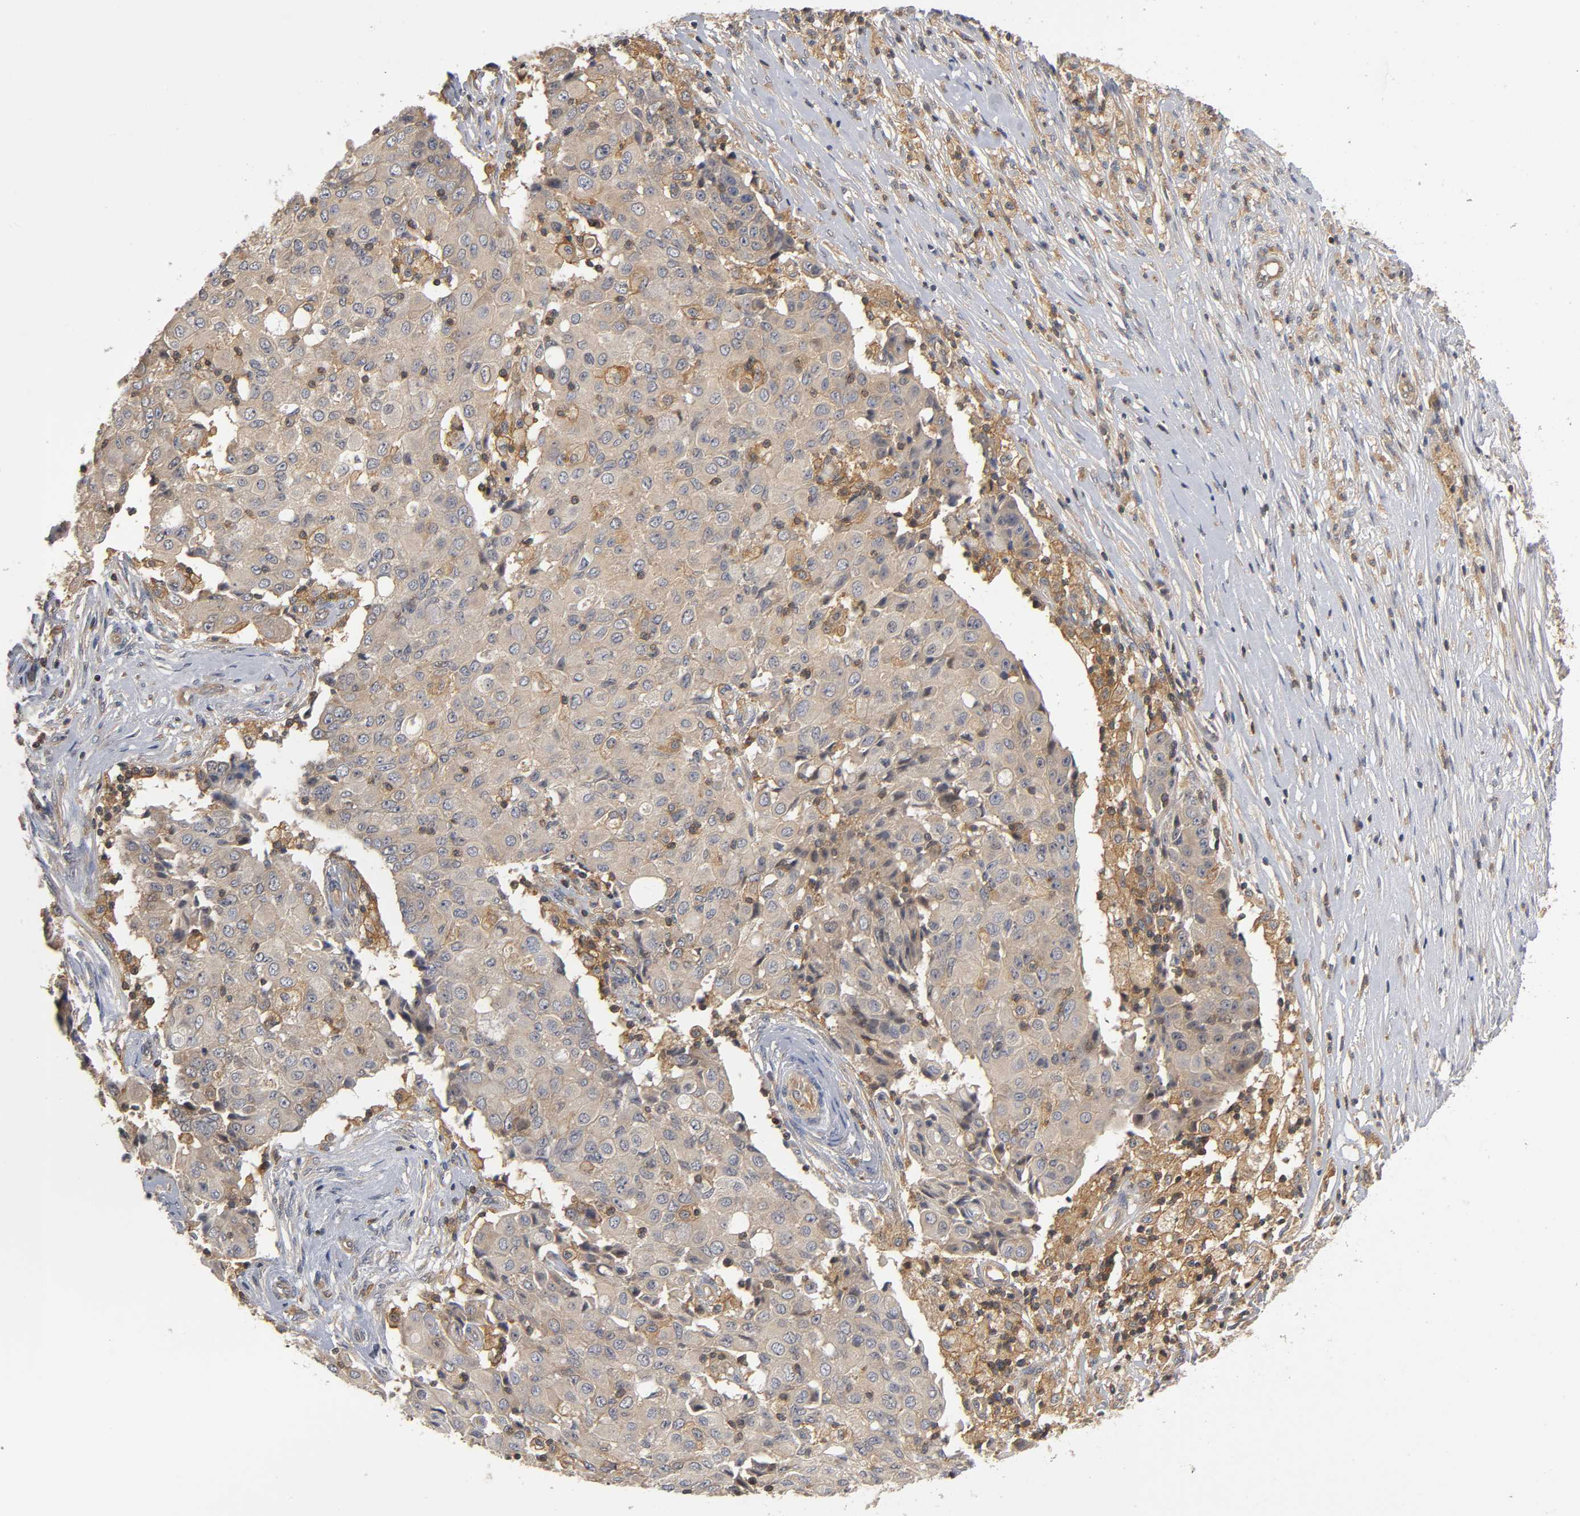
{"staining": {"intensity": "moderate", "quantity": ">75%", "location": "cytoplasmic/membranous"}, "tissue": "ovarian cancer", "cell_type": "Tumor cells", "image_type": "cancer", "snomed": [{"axis": "morphology", "description": "Carcinoma, endometroid"}, {"axis": "topography", "description": "Ovary"}], "caption": "High-magnification brightfield microscopy of ovarian endometroid carcinoma stained with DAB (brown) and counterstained with hematoxylin (blue). tumor cells exhibit moderate cytoplasmic/membranous positivity is identified in about>75% of cells. The protein is shown in brown color, while the nuclei are stained blue.", "gene": "ACTR2", "patient": {"sex": "female", "age": 42}}